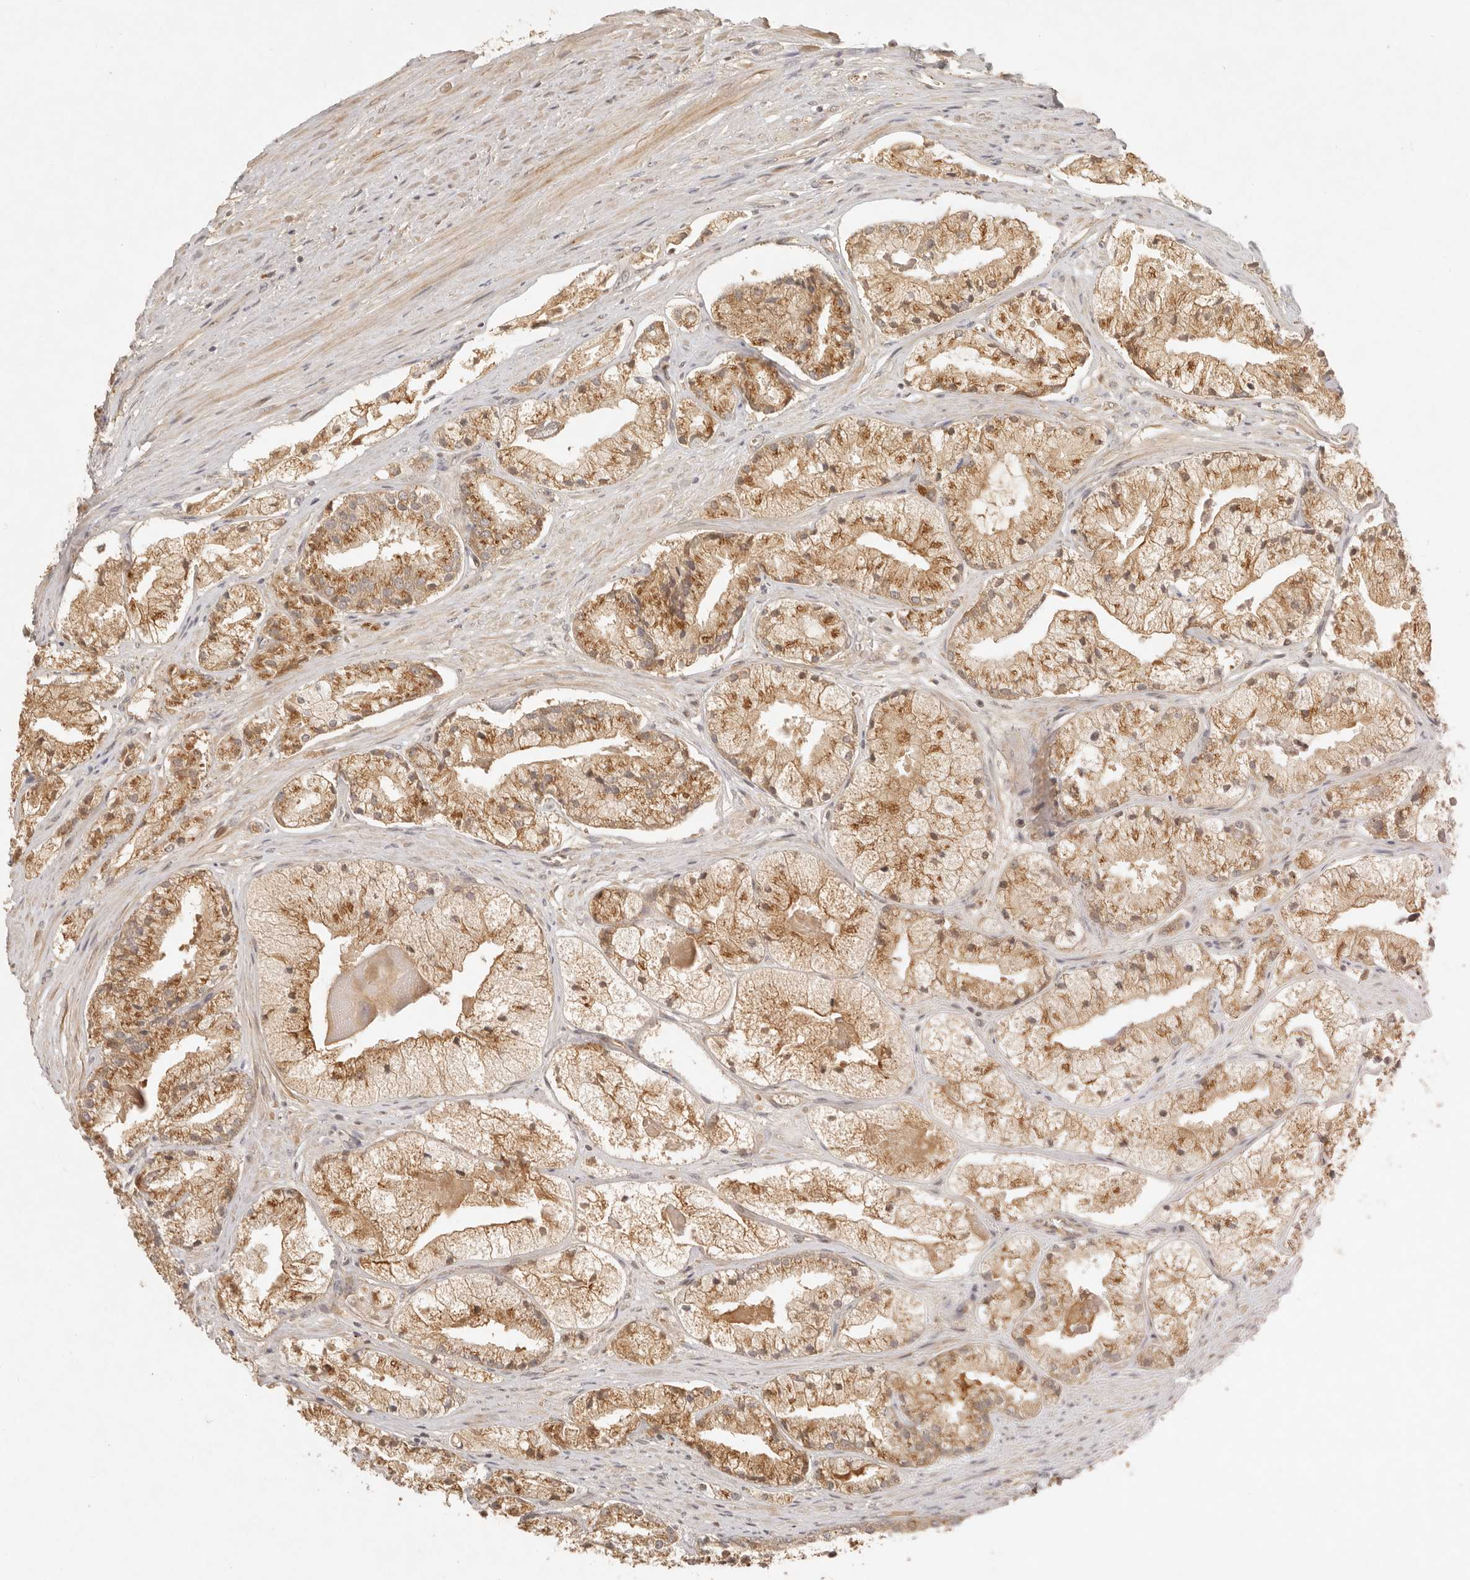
{"staining": {"intensity": "moderate", "quantity": ">75%", "location": "cytoplasmic/membranous"}, "tissue": "prostate cancer", "cell_type": "Tumor cells", "image_type": "cancer", "snomed": [{"axis": "morphology", "description": "Adenocarcinoma, High grade"}, {"axis": "topography", "description": "Prostate"}], "caption": "A photomicrograph showing moderate cytoplasmic/membranous positivity in approximately >75% of tumor cells in prostate cancer (high-grade adenocarcinoma), as visualized by brown immunohistochemical staining.", "gene": "ANKRD61", "patient": {"sex": "male", "age": 50}}